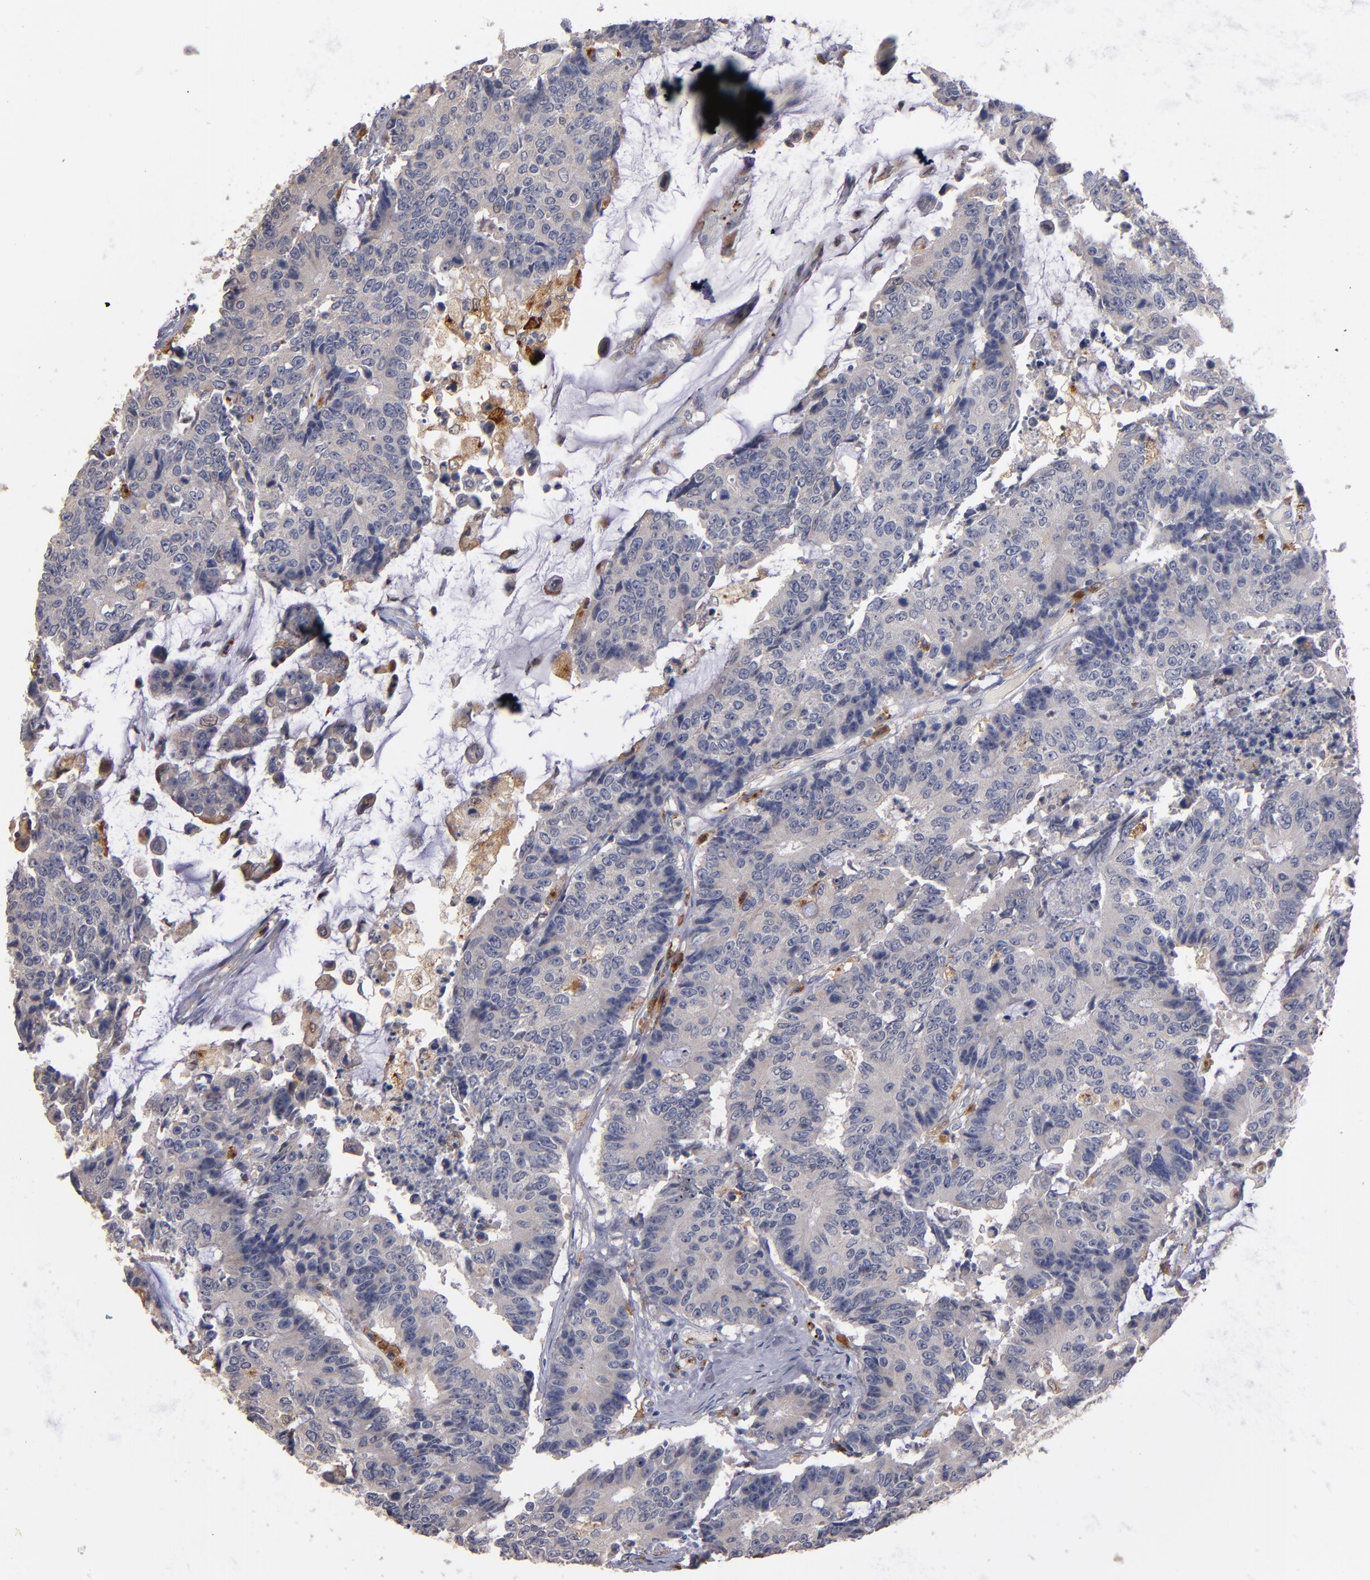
{"staining": {"intensity": "negative", "quantity": "none", "location": "none"}, "tissue": "colorectal cancer", "cell_type": "Tumor cells", "image_type": "cancer", "snomed": [{"axis": "morphology", "description": "Adenocarcinoma, NOS"}, {"axis": "topography", "description": "Colon"}], "caption": "The micrograph exhibits no staining of tumor cells in colorectal cancer.", "gene": "SELP", "patient": {"sex": "female", "age": 86}}